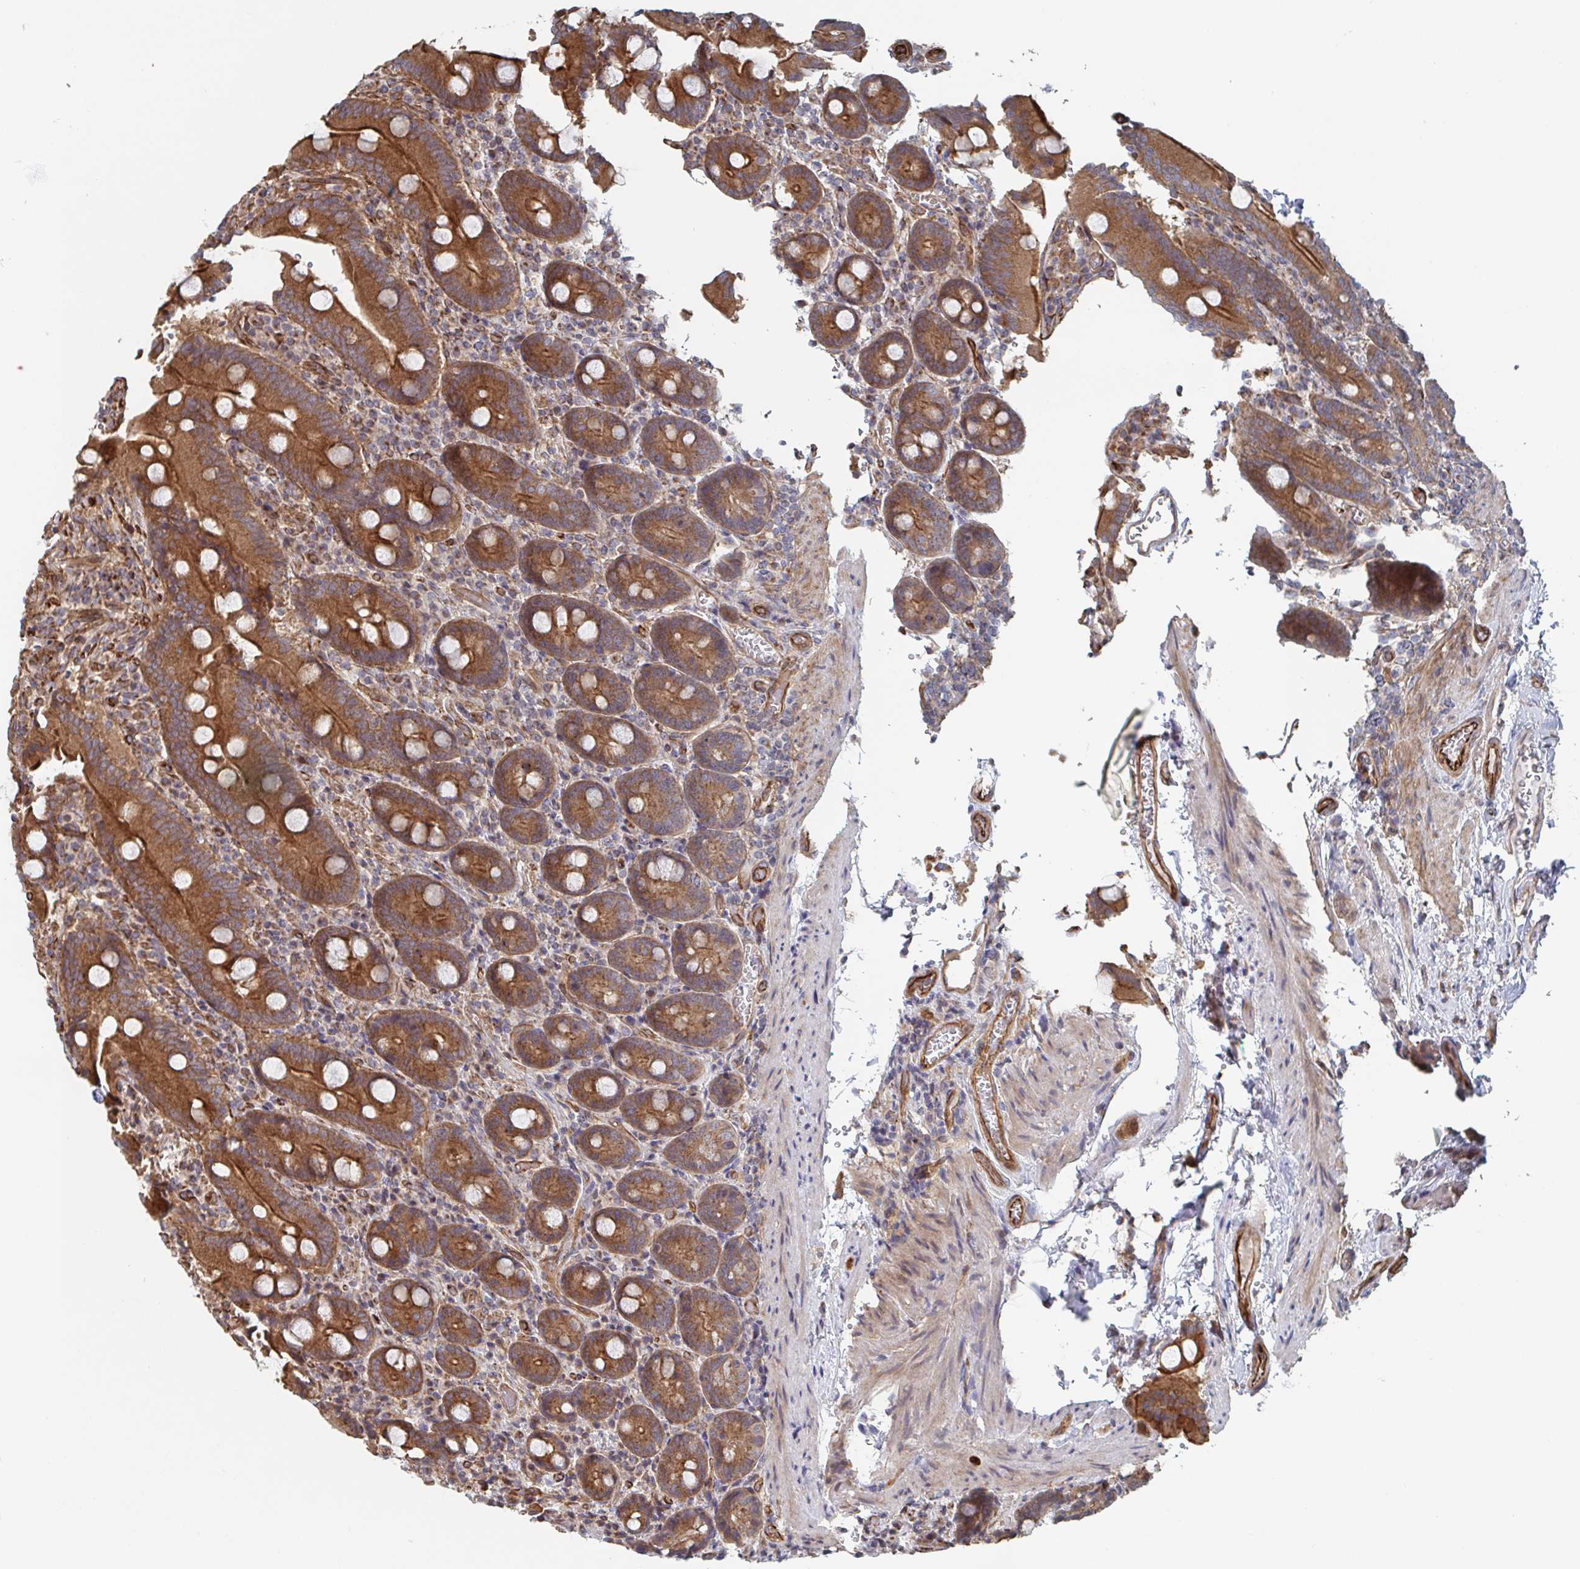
{"staining": {"intensity": "strong", "quantity": ">75%", "location": "cytoplasmic/membranous"}, "tissue": "duodenum", "cell_type": "Glandular cells", "image_type": "normal", "snomed": [{"axis": "morphology", "description": "Normal tissue, NOS"}, {"axis": "topography", "description": "Duodenum"}], "caption": "The histopathology image displays a brown stain indicating the presence of a protein in the cytoplasmic/membranous of glandular cells in duodenum. (DAB (3,3'-diaminobenzidine) IHC with brightfield microscopy, high magnification).", "gene": "DVL3", "patient": {"sex": "female", "age": 62}}